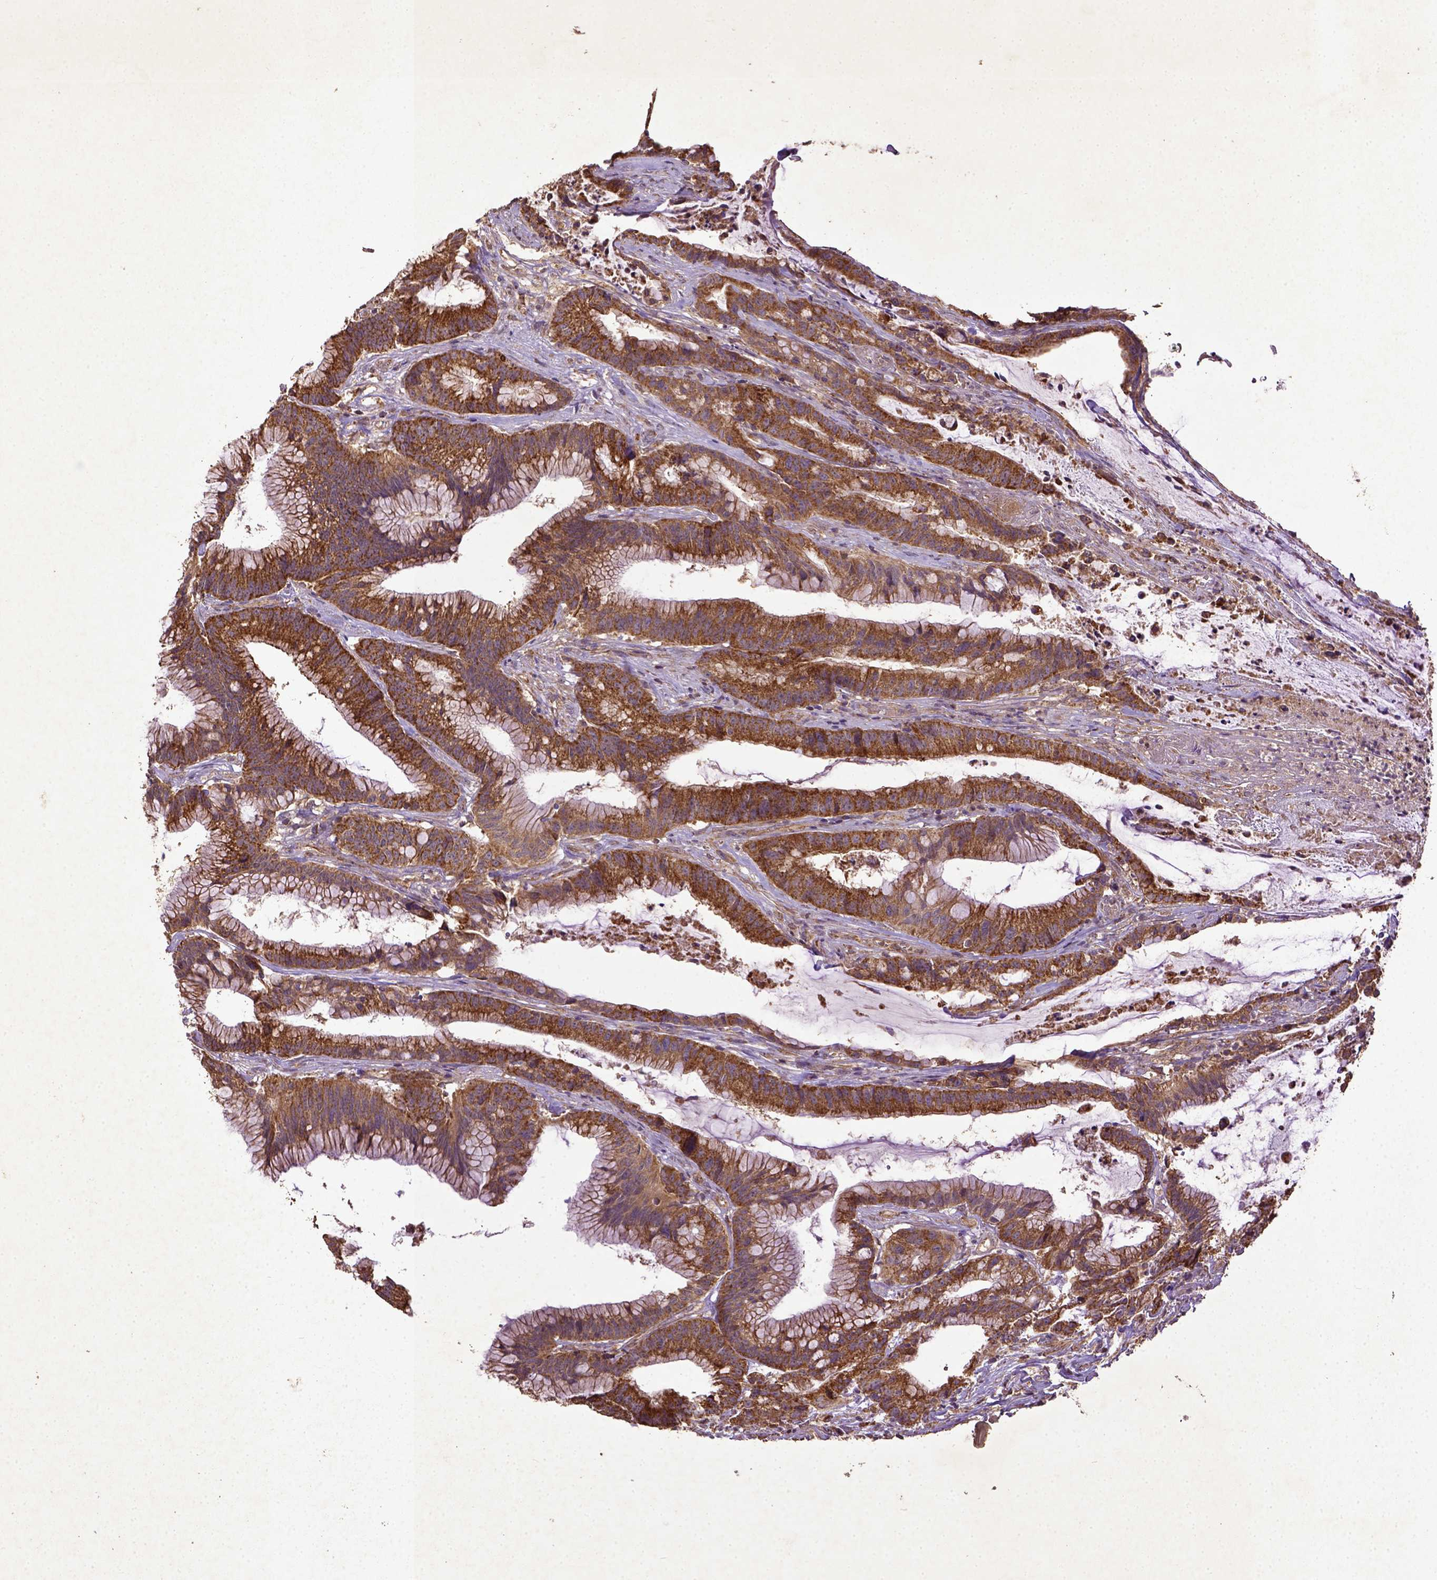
{"staining": {"intensity": "strong", "quantity": ">75%", "location": "cytoplasmic/membranous"}, "tissue": "colorectal cancer", "cell_type": "Tumor cells", "image_type": "cancer", "snomed": [{"axis": "morphology", "description": "Adenocarcinoma, NOS"}, {"axis": "topography", "description": "Colon"}], "caption": "Protein analysis of colorectal cancer (adenocarcinoma) tissue shows strong cytoplasmic/membranous positivity in about >75% of tumor cells.", "gene": "MT-CO1", "patient": {"sex": "female", "age": 78}}